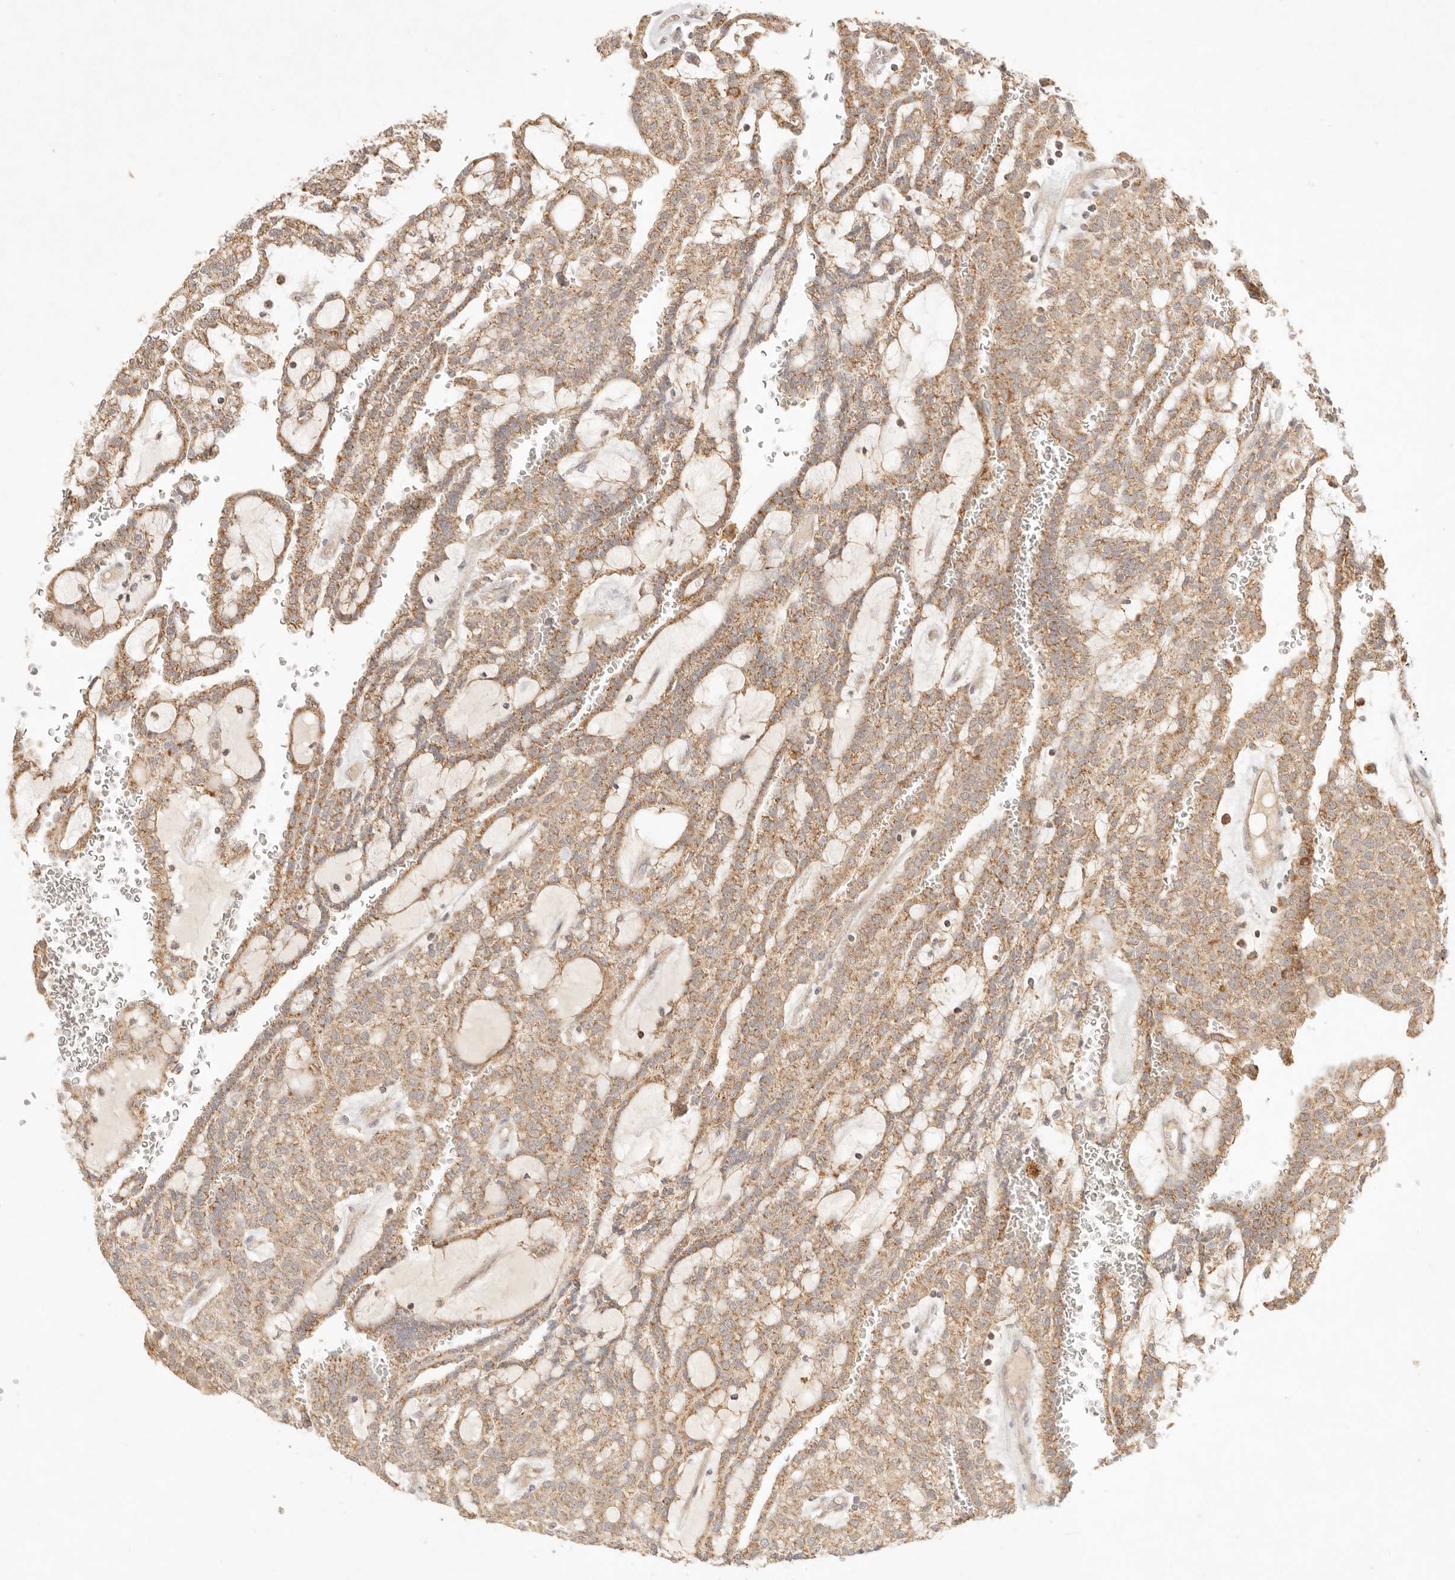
{"staining": {"intensity": "moderate", "quantity": ">75%", "location": "cytoplasmic/membranous"}, "tissue": "renal cancer", "cell_type": "Tumor cells", "image_type": "cancer", "snomed": [{"axis": "morphology", "description": "Adenocarcinoma, NOS"}, {"axis": "topography", "description": "Kidney"}], "caption": "Human renal cancer (adenocarcinoma) stained for a protein (brown) reveals moderate cytoplasmic/membranous positive expression in about >75% of tumor cells.", "gene": "CPLANE2", "patient": {"sex": "male", "age": 63}}